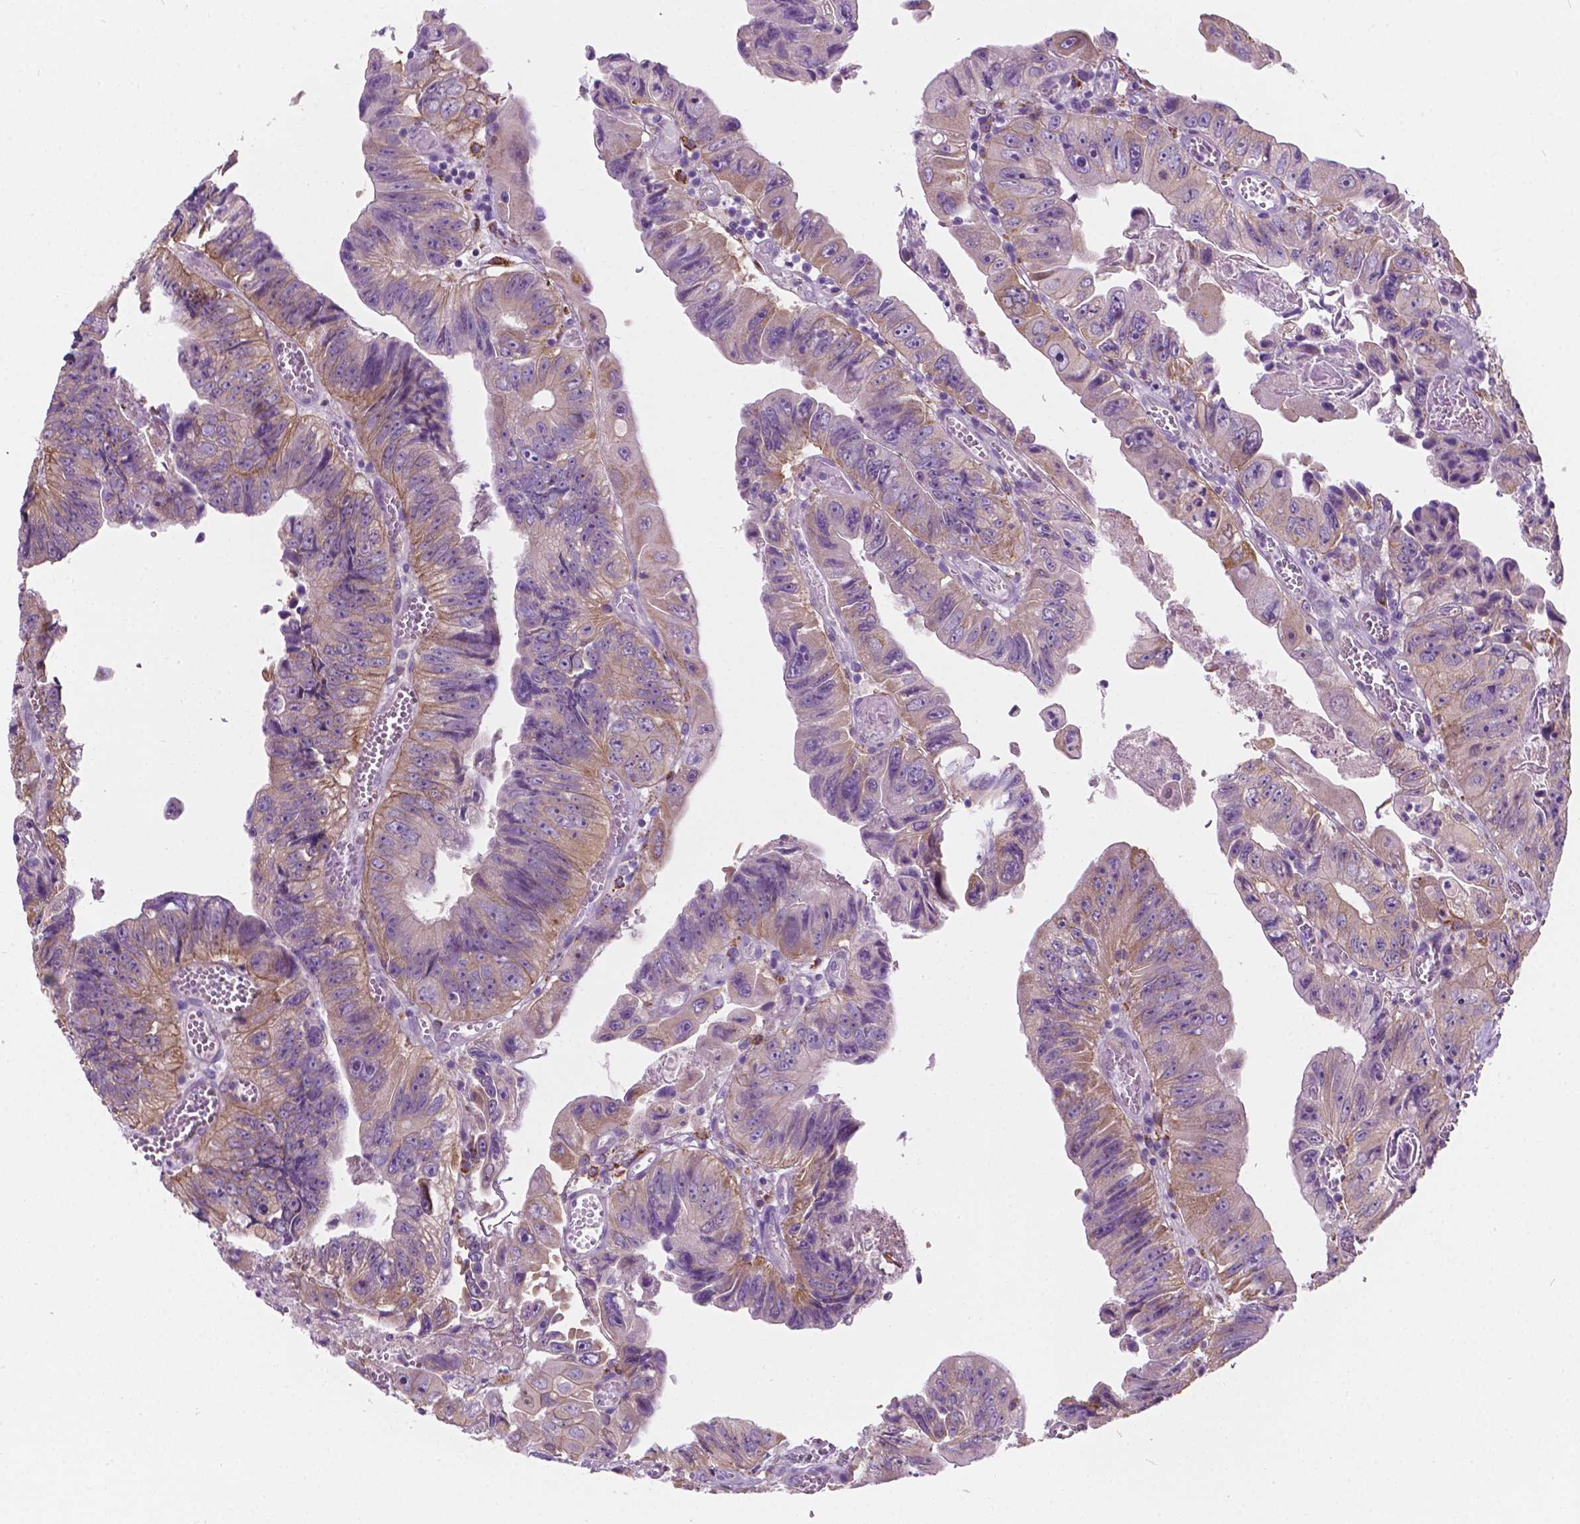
{"staining": {"intensity": "weak", "quantity": "25%-75%", "location": "cytoplasmic/membranous"}, "tissue": "colorectal cancer", "cell_type": "Tumor cells", "image_type": "cancer", "snomed": [{"axis": "morphology", "description": "Adenocarcinoma, NOS"}, {"axis": "topography", "description": "Colon"}], "caption": "A high-resolution histopathology image shows immunohistochemistry staining of adenocarcinoma (colorectal), which shows weak cytoplasmic/membranous expression in about 25%-75% of tumor cells.", "gene": "NOS1AP", "patient": {"sex": "female", "age": 84}}